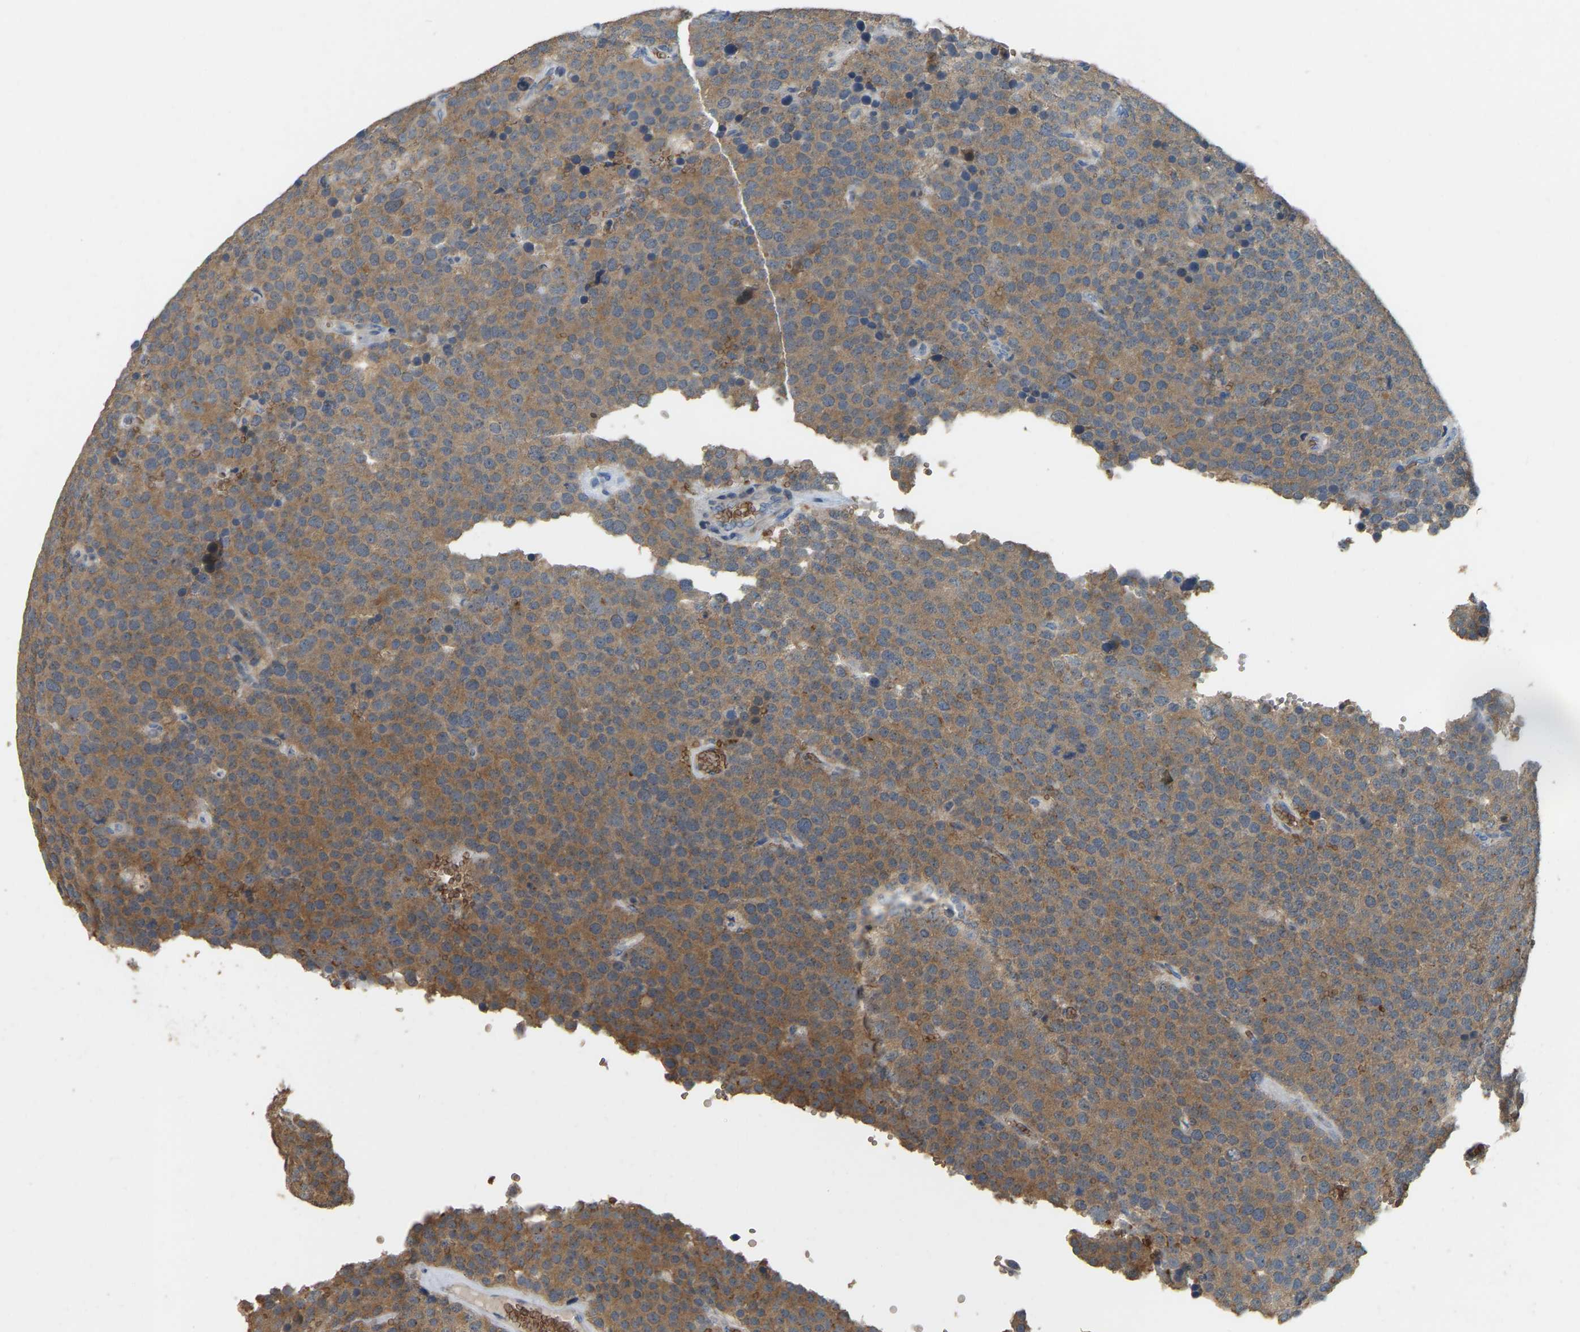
{"staining": {"intensity": "moderate", "quantity": ">75%", "location": "cytoplasmic/membranous"}, "tissue": "testis cancer", "cell_type": "Tumor cells", "image_type": "cancer", "snomed": [{"axis": "morphology", "description": "Normal tissue, NOS"}, {"axis": "morphology", "description": "Seminoma, NOS"}, {"axis": "topography", "description": "Testis"}], "caption": "Testis cancer stained with DAB (3,3'-diaminobenzidine) immunohistochemistry (IHC) reveals medium levels of moderate cytoplasmic/membranous staining in approximately >75% of tumor cells.", "gene": "CFAP298", "patient": {"sex": "male", "age": 71}}